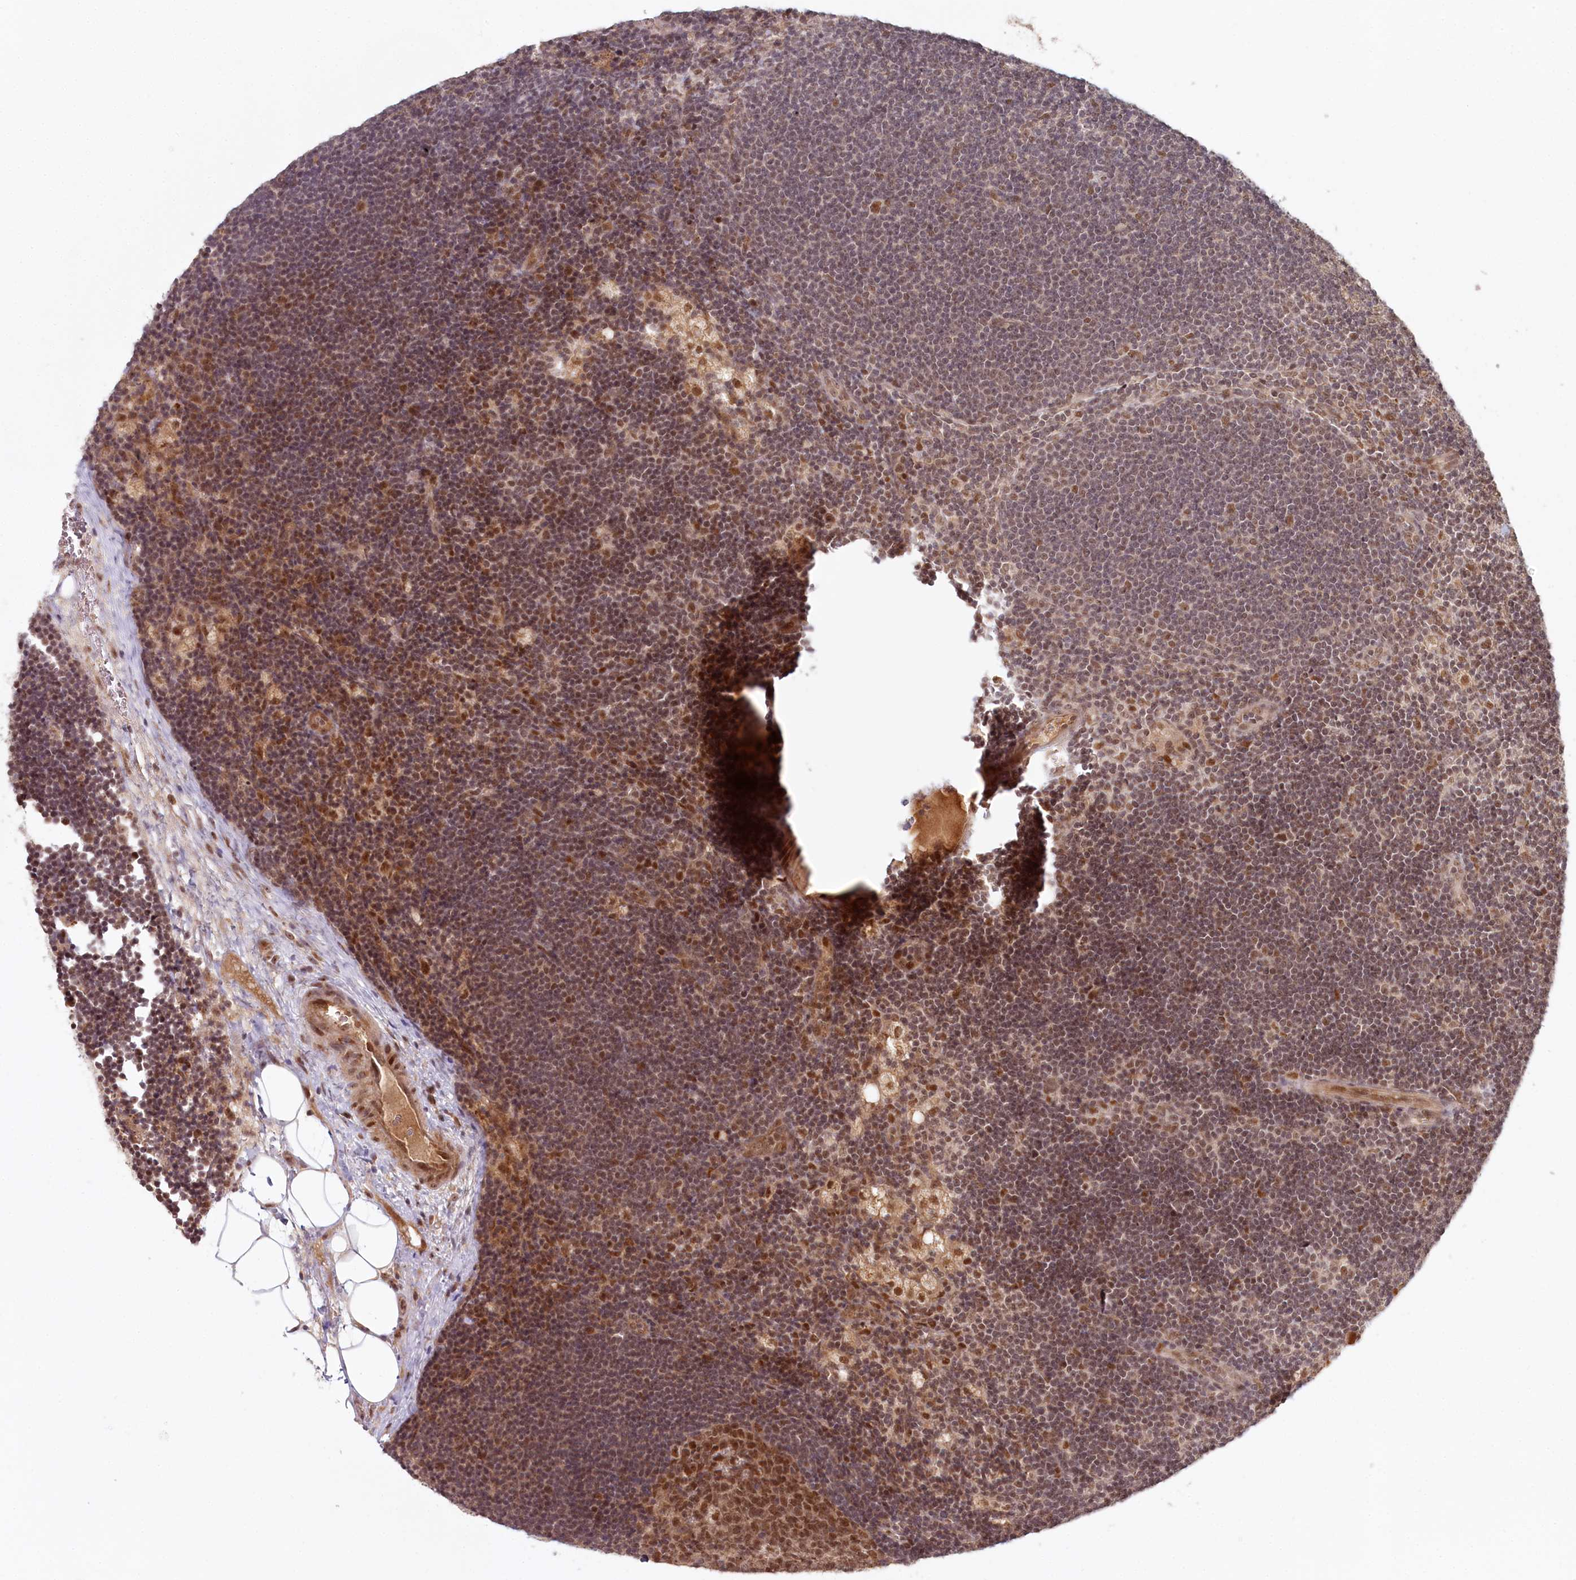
{"staining": {"intensity": "moderate", "quantity": ">75%", "location": "nuclear"}, "tissue": "lymph node", "cell_type": "Germinal center cells", "image_type": "normal", "snomed": [{"axis": "morphology", "description": "Normal tissue, NOS"}, {"axis": "topography", "description": "Lymph node"}], "caption": "The micrograph displays immunohistochemical staining of unremarkable lymph node. There is moderate nuclear positivity is present in approximately >75% of germinal center cells.", "gene": "WAPL", "patient": {"sex": "male", "age": 24}}